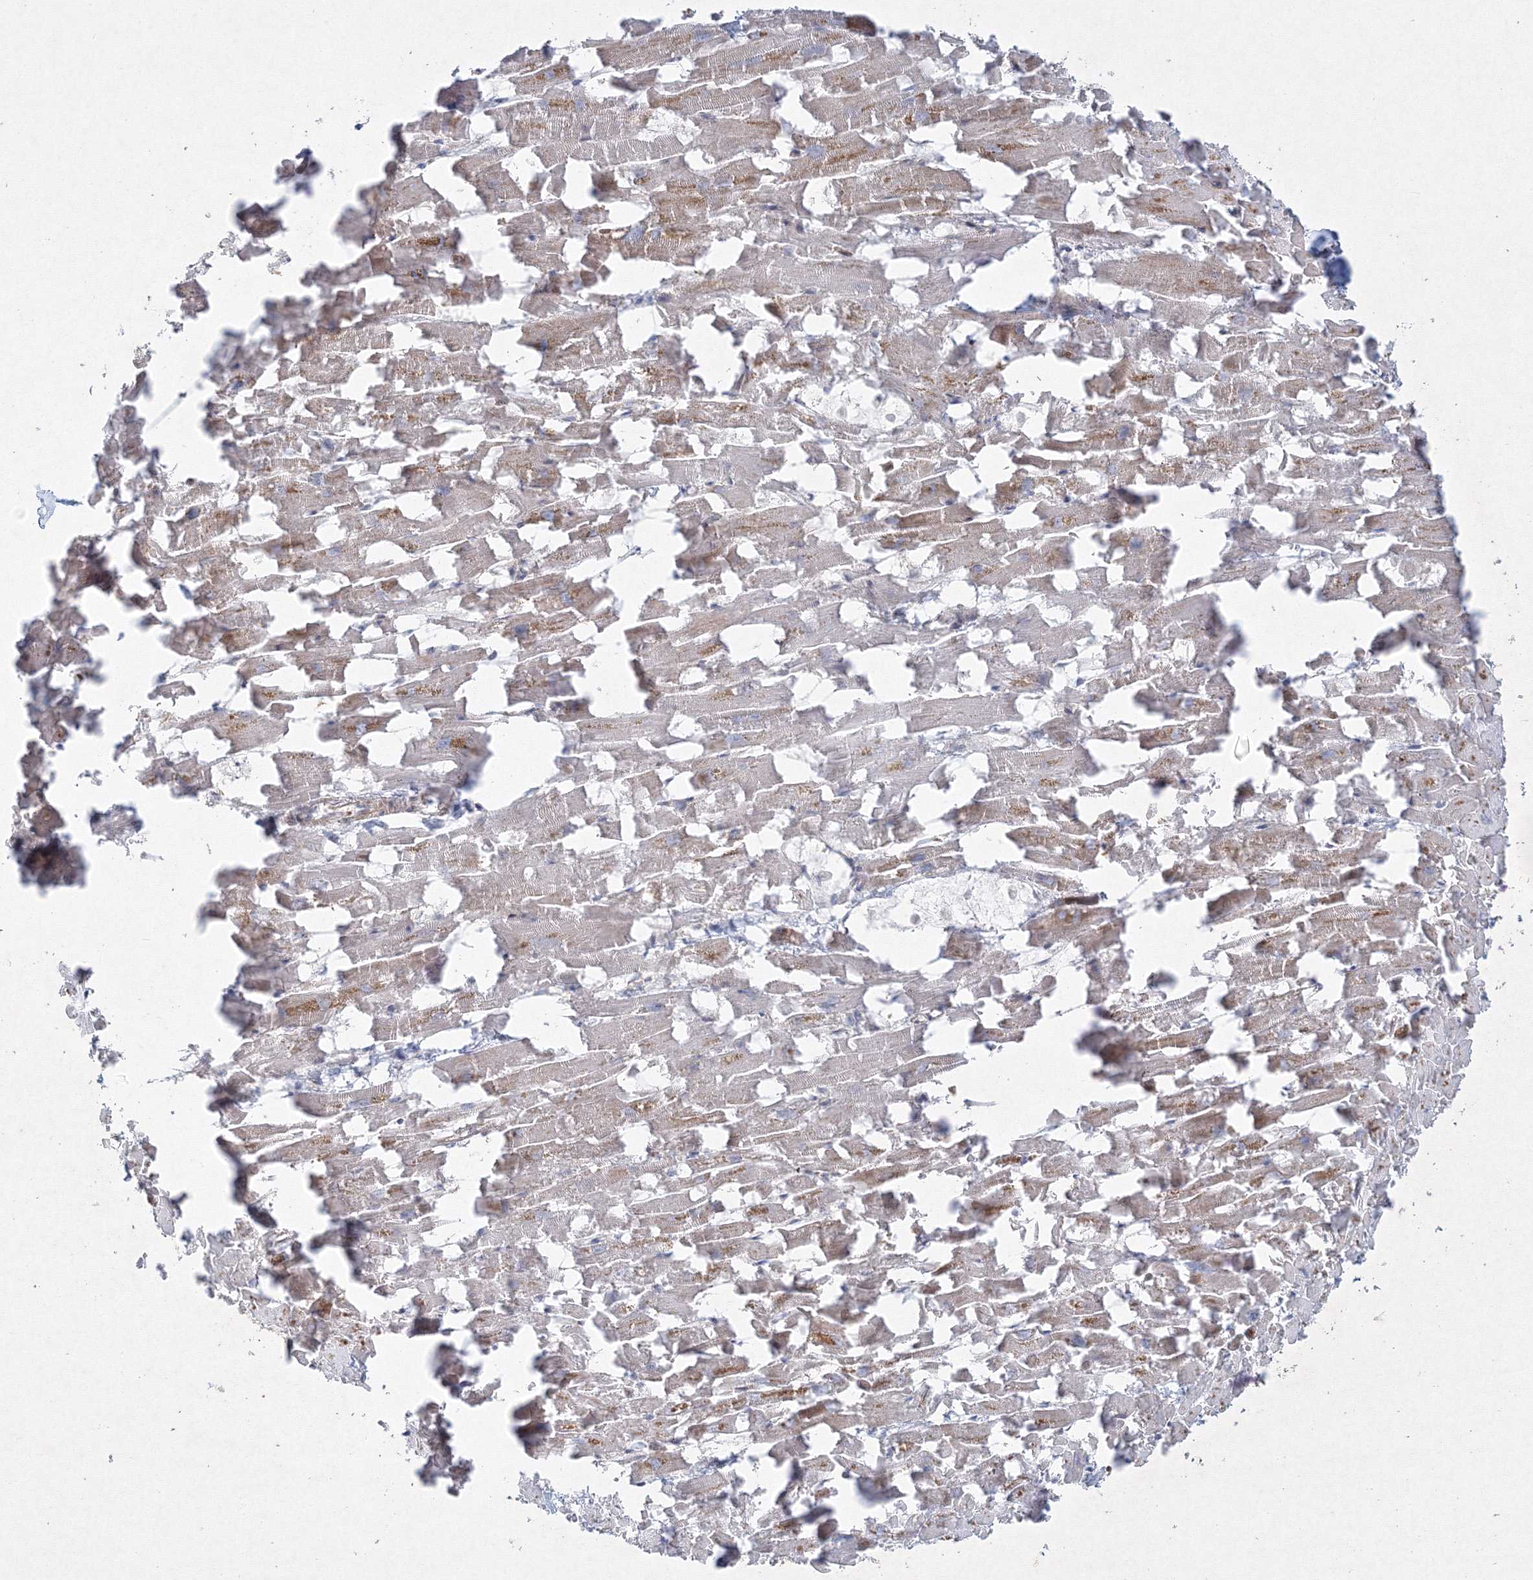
{"staining": {"intensity": "moderate", "quantity": "25%-75%", "location": "cytoplasmic/membranous"}, "tissue": "heart muscle", "cell_type": "Cardiomyocytes", "image_type": "normal", "snomed": [{"axis": "morphology", "description": "Normal tissue, NOS"}, {"axis": "topography", "description": "Heart"}], "caption": "Immunohistochemical staining of normal human heart muscle reveals 25%-75% levels of moderate cytoplasmic/membranous protein positivity in about 25%-75% of cardiomyocytes.", "gene": "WDR49", "patient": {"sex": "female", "age": 64}}